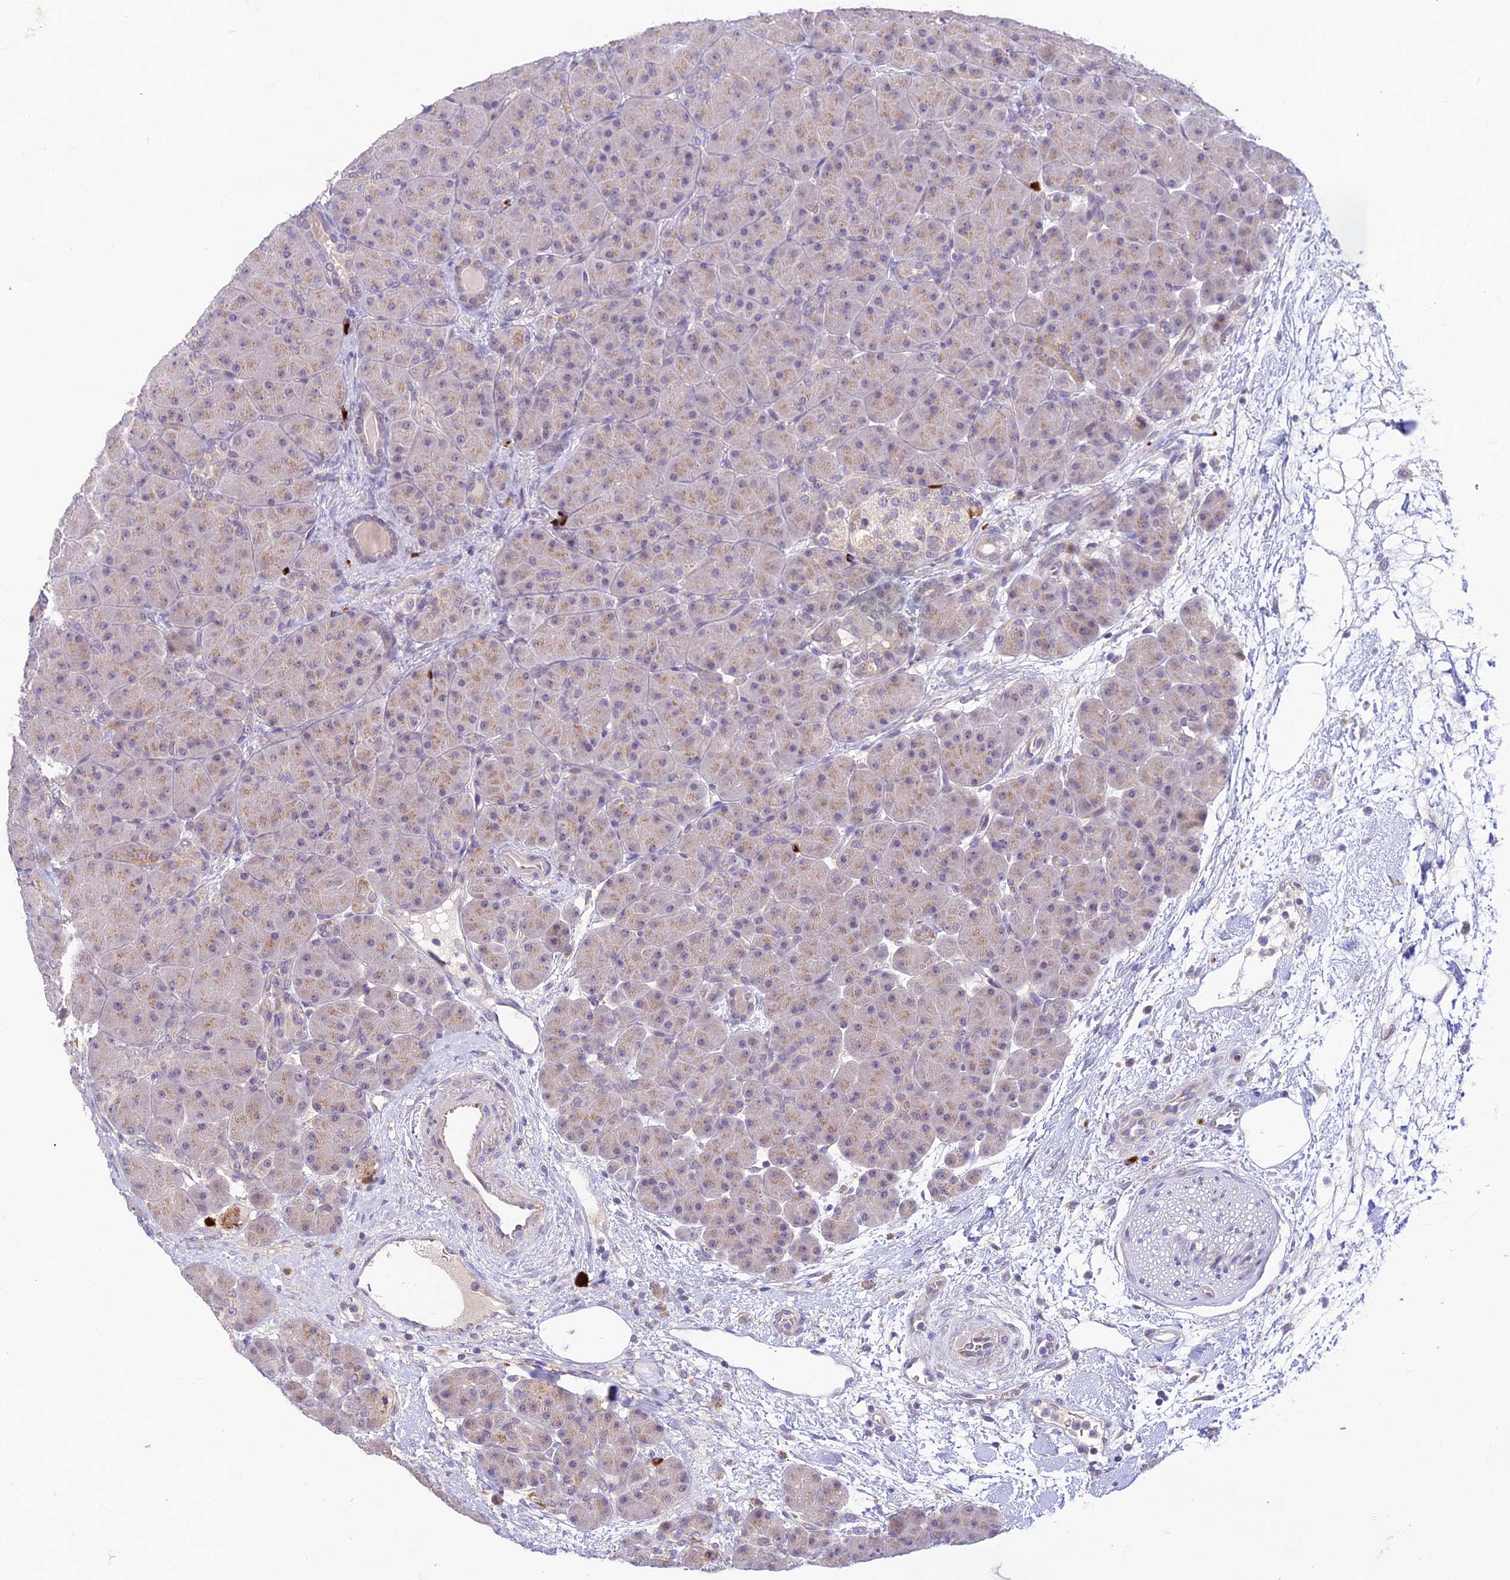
{"staining": {"intensity": "weak", "quantity": "25%-75%", "location": "cytoplasmic/membranous"}, "tissue": "pancreas", "cell_type": "Exocrine glandular cells", "image_type": "normal", "snomed": [{"axis": "morphology", "description": "Normal tissue, NOS"}, {"axis": "topography", "description": "Pancreas"}], "caption": "Immunohistochemistry (IHC) image of unremarkable pancreas: pancreas stained using immunohistochemistry reveals low levels of weak protein expression localized specifically in the cytoplasmic/membranous of exocrine glandular cells, appearing as a cytoplasmic/membranous brown color.", "gene": "ASPDH", "patient": {"sex": "male", "age": 66}}